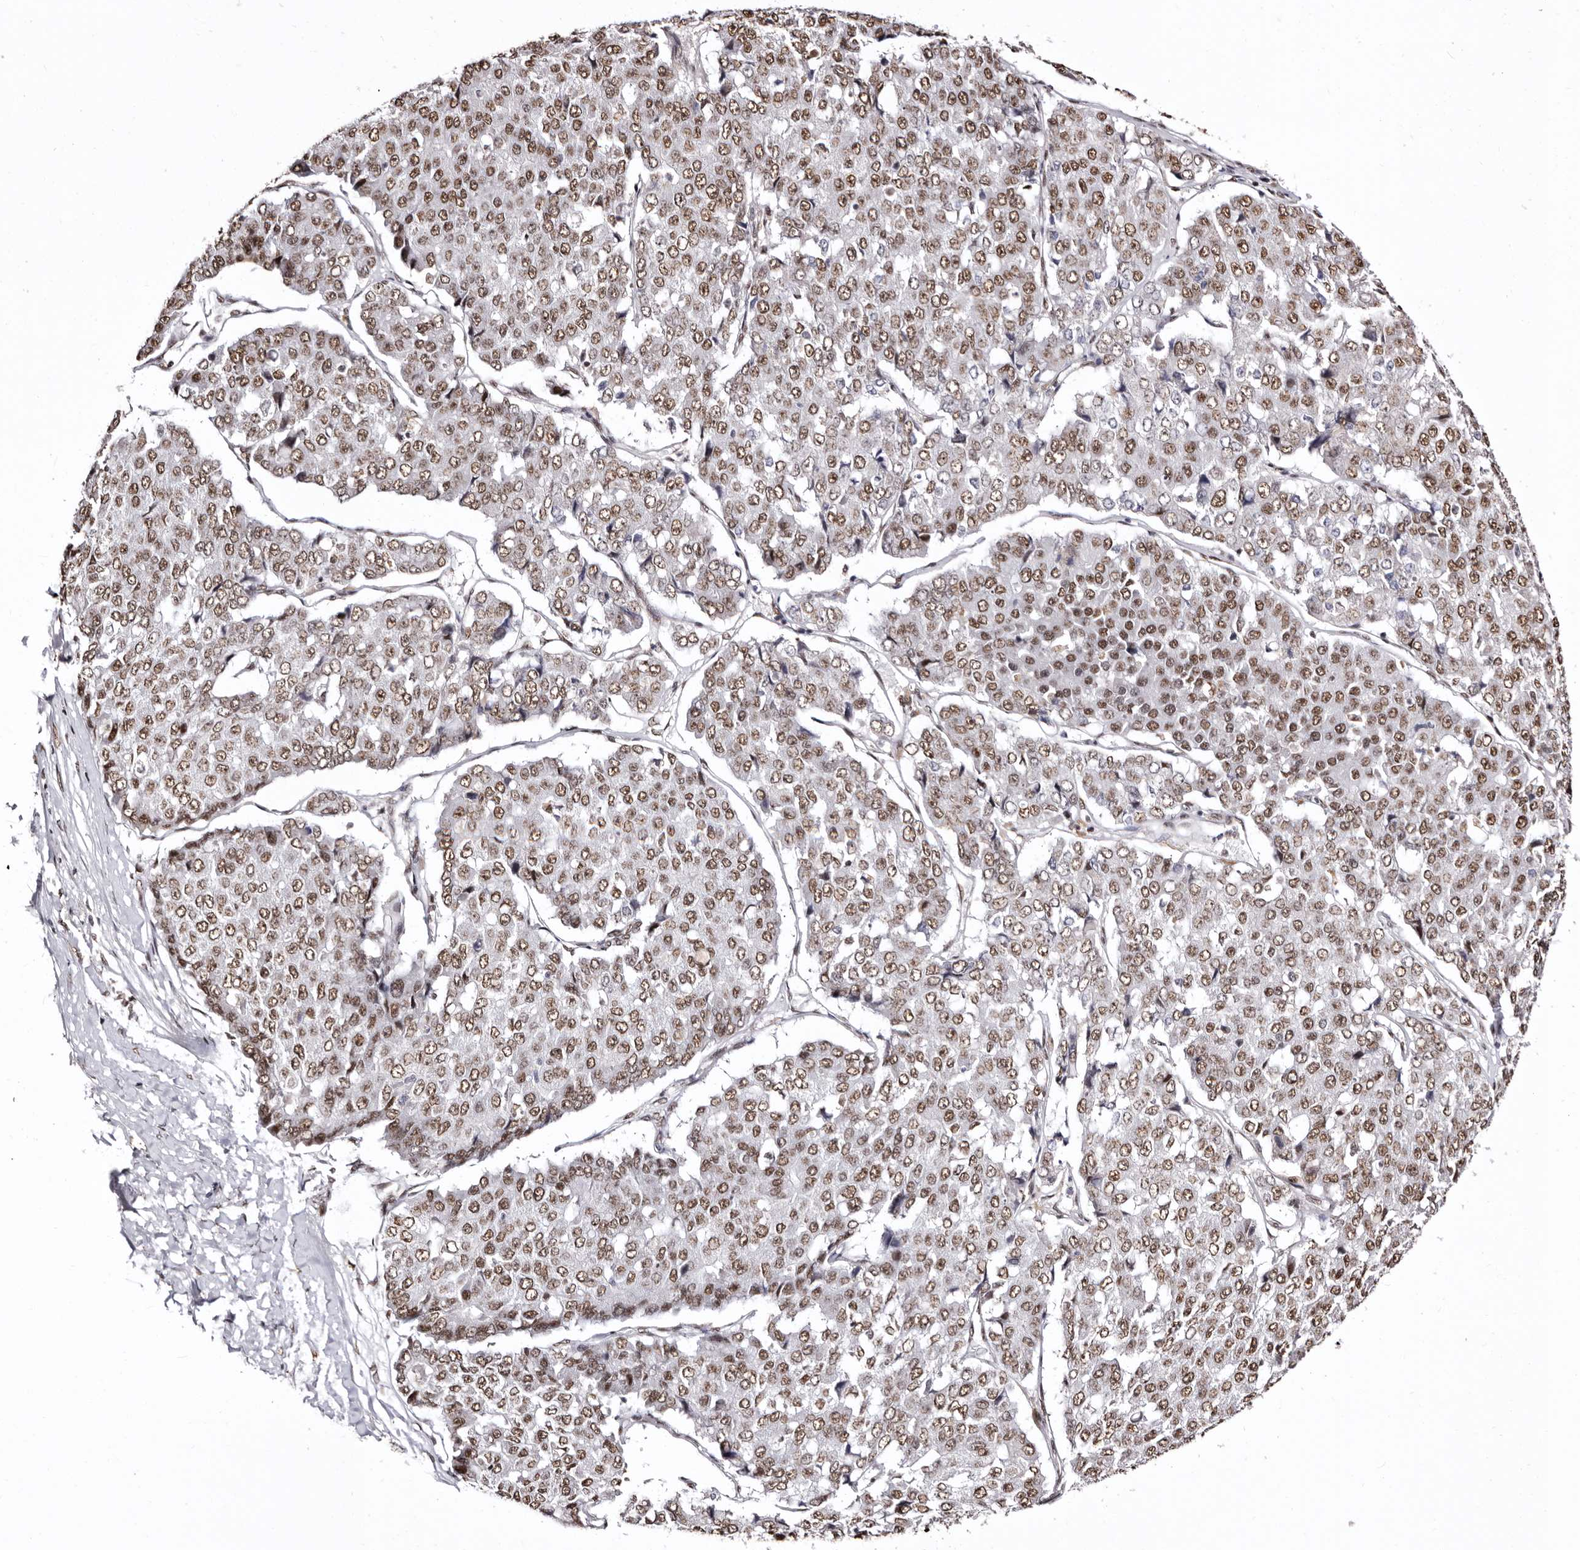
{"staining": {"intensity": "moderate", "quantity": ">75%", "location": "nuclear"}, "tissue": "pancreatic cancer", "cell_type": "Tumor cells", "image_type": "cancer", "snomed": [{"axis": "morphology", "description": "Adenocarcinoma, NOS"}, {"axis": "topography", "description": "Pancreas"}], "caption": "High-magnification brightfield microscopy of pancreatic adenocarcinoma stained with DAB (brown) and counterstained with hematoxylin (blue). tumor cells exhibit moderate nuclear staining is appreciated in about>75% of cells. The staining was performed using DAB to visualize the protein expression in brown, while the nuclei were stained in blue with hematoxylin (Magnification: 20x).", "gene": "ANAPC11", "patient": {"sex": "male", "age": 50}}